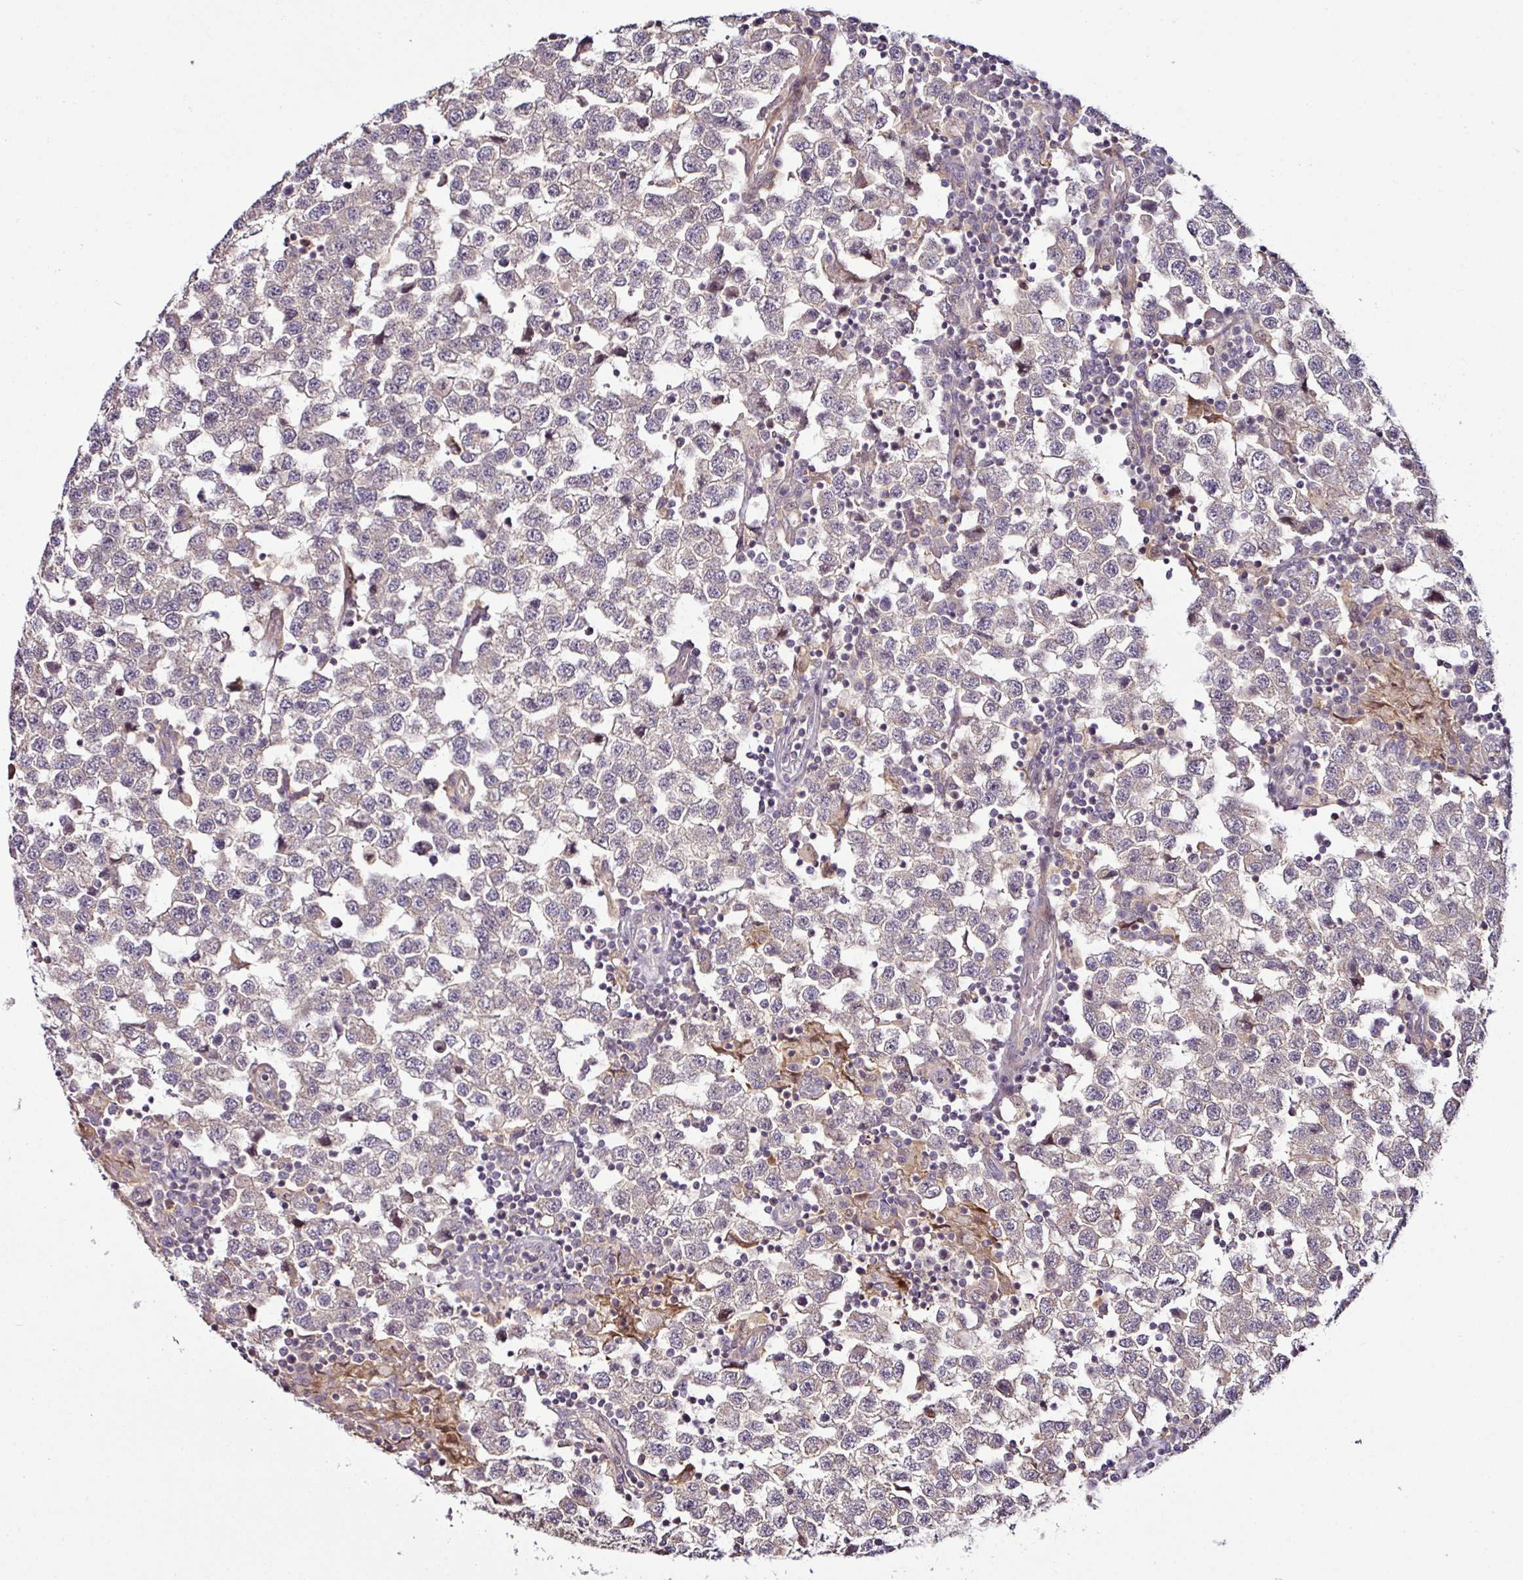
{"staining": {"intensity": "weak", "quantity": "25%-75%", "location": "cytoplasmic/membranous,nuclear"}, "tissue": "testis cancer", "cell_type": "Tumor cells", "image_type": "cancer", "snomed": [{"axis": "morphology", "description": "Seminoma, NOS"}, {"axis": "topography", "description": "Testis"}], "caption": "Tumor cells reveal weak cytoplasmic/membranous and nuclear positivity in about 25%-75% of cells in seminoma (testis).", "gene": "DCAF13", "patient": {"sex": "male", "age": 34}}